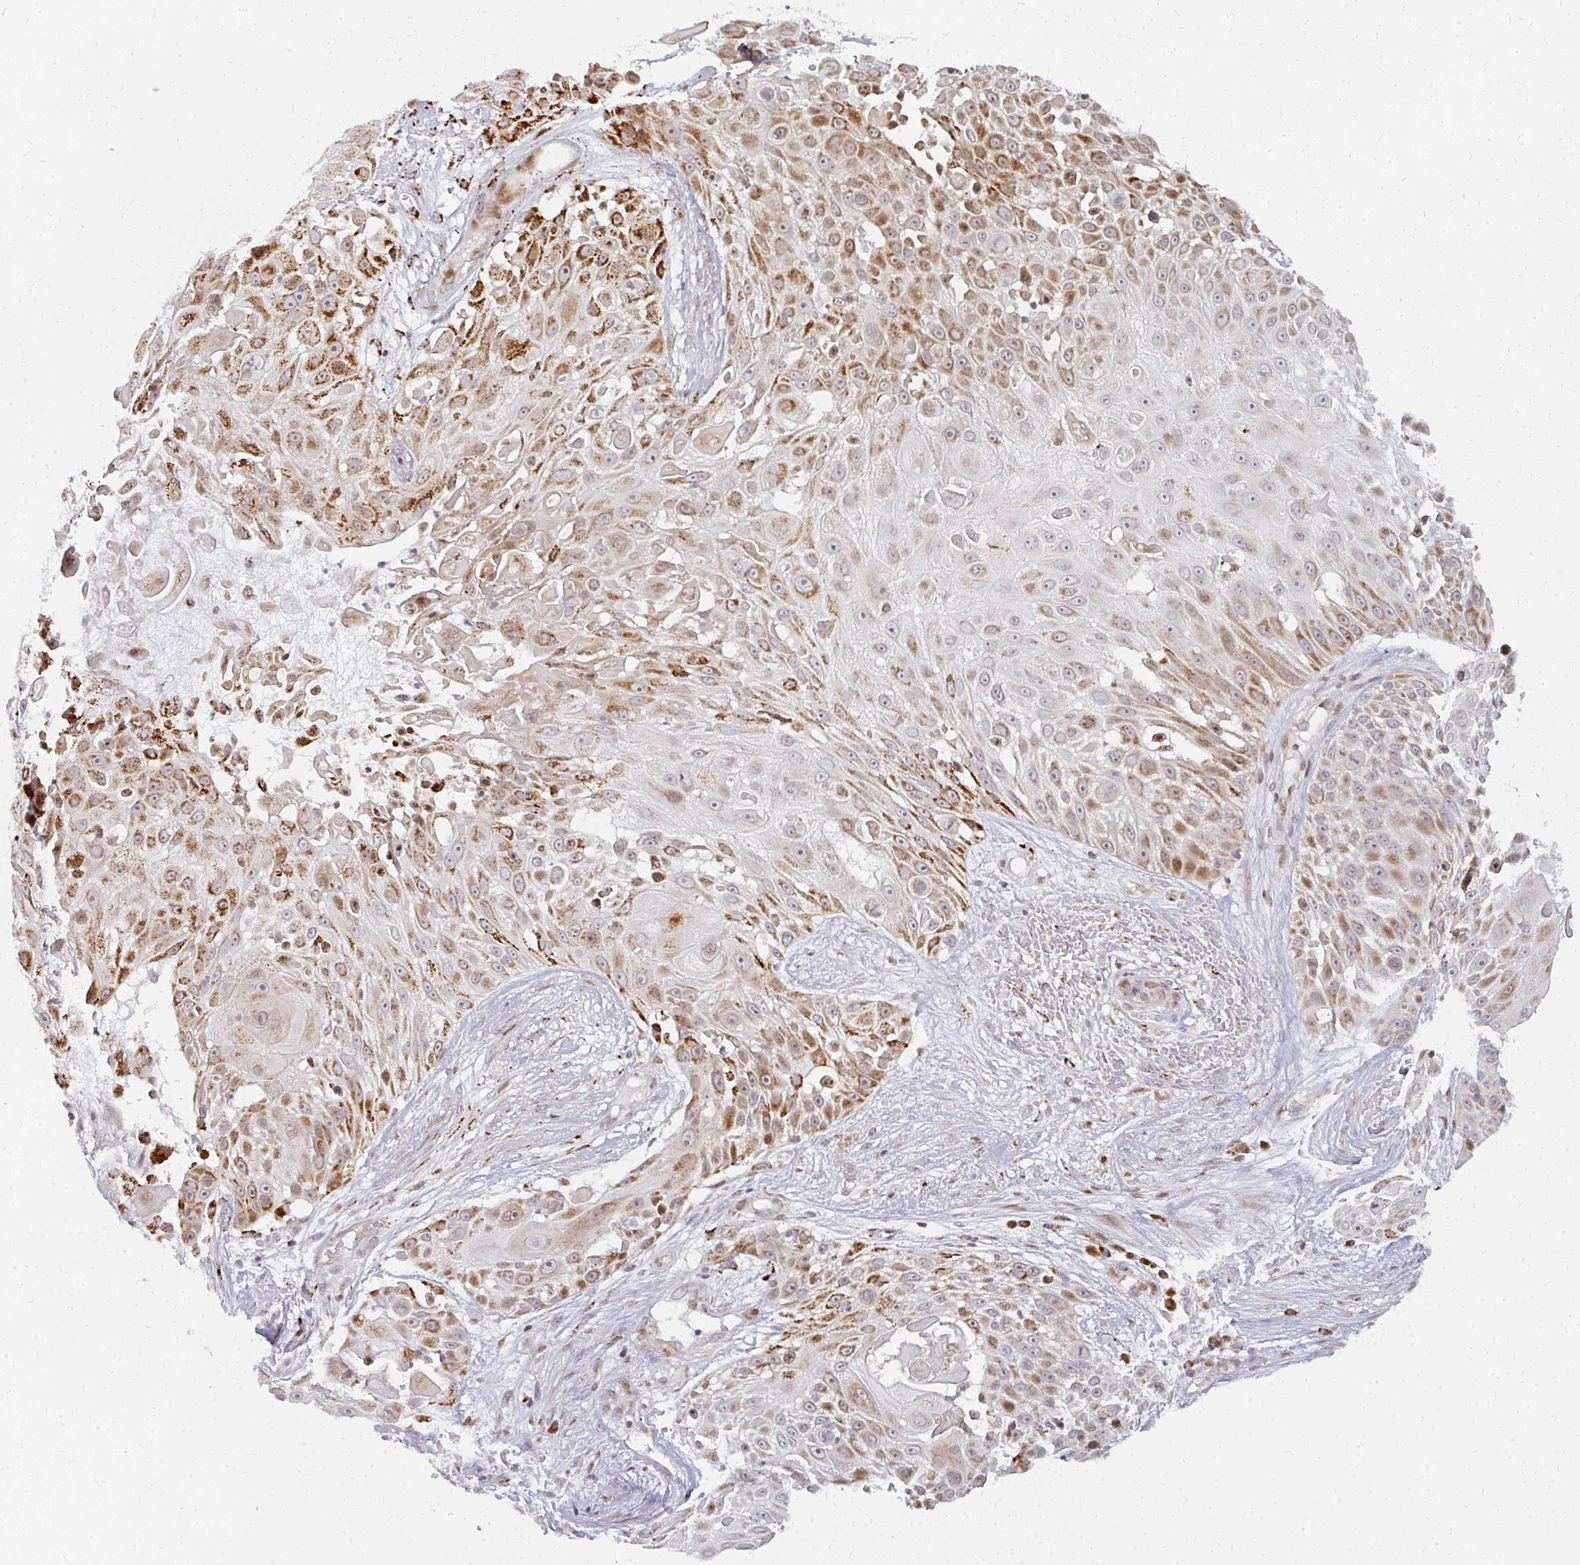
{"staining": {"intensity": "moderate", "quantity": "25%-75%", "location": "cytoplasmic/membranous"}, "tissue": "skin cancer", "cell_type": "Tumor cells", "image_type": "cancer", "snomed": [{"axis": "morphology", "description": "Squamous cell carcinoma, NOS"}, {"axis": "topography", "description": "Skin"}], "caption": "The image shows staining of skin squamous cell carcinoma, revealing moderate cytoplasmic/membranous protein positivity (brown color) within tumor cells. Immunohistochemistry (ihc) stains the protein in brown and the nuclei are stained blue.", "gene": "PLA2G5", "patient": {"sex": "female", "age": 86}}